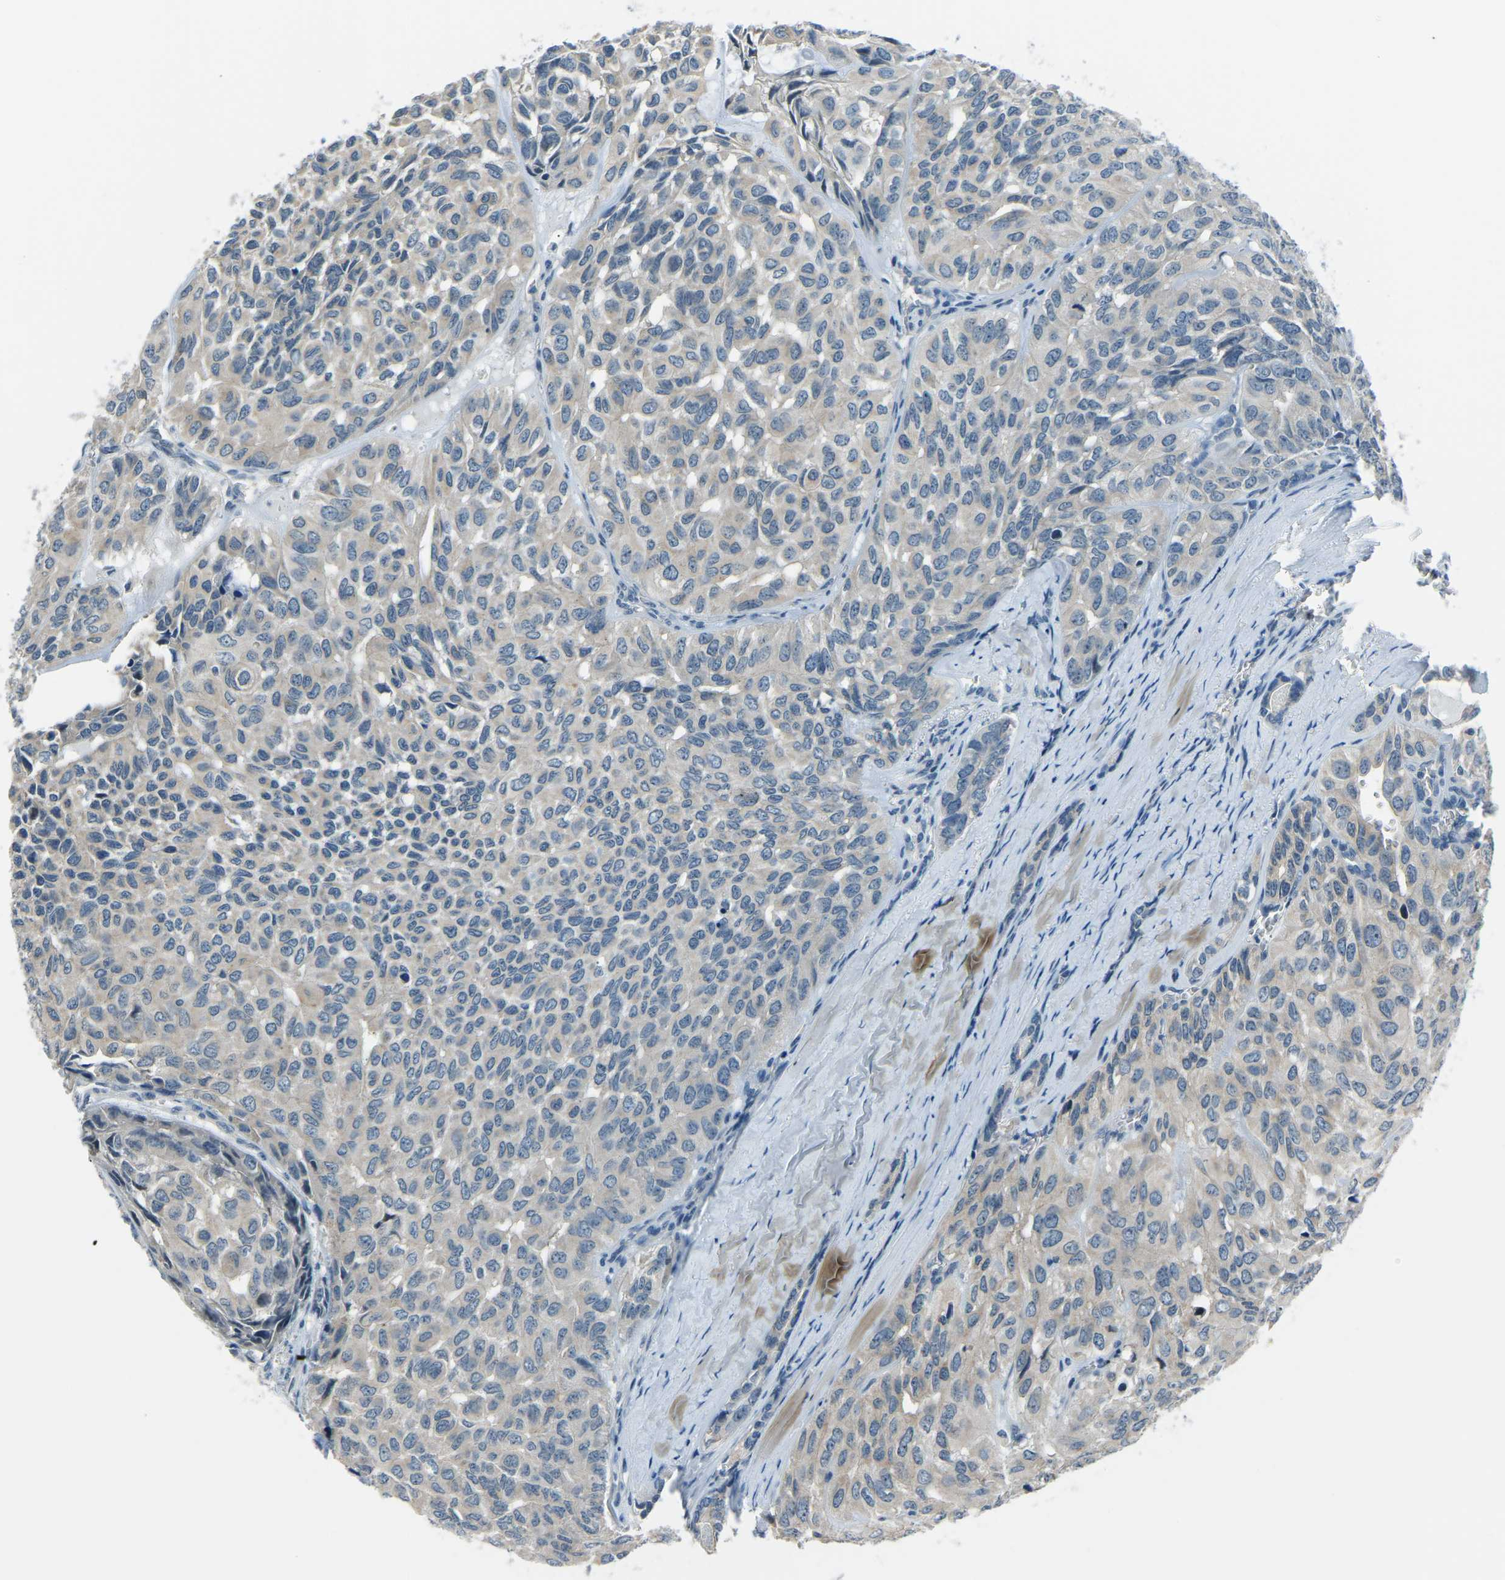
{"staining": {"intensity": "negative", "quantity": "none", "location": "none"}, "tissue": "head and neck cancer", "cell_type": "Tumor cells", "image_type": "cancer", "snomed": [{"axis": "morphology", "description": "Adenocarcinoma, NOS"}, {"axis": "topography", "description": "Salivary gland, NOS"}, {"axis": "topography", "description": "Head-Neck"}], "caption": "High magnification brightfield microscopy of adenocarcinoma (head and neck) stained with DAB (3,3'-diaminobenzidine) (brown) and counterstained with hematoxylin (blue): tumor cells show no significant positivity.", "gene": "RRP1", "patient": {"sex": "female", "age": 76}}